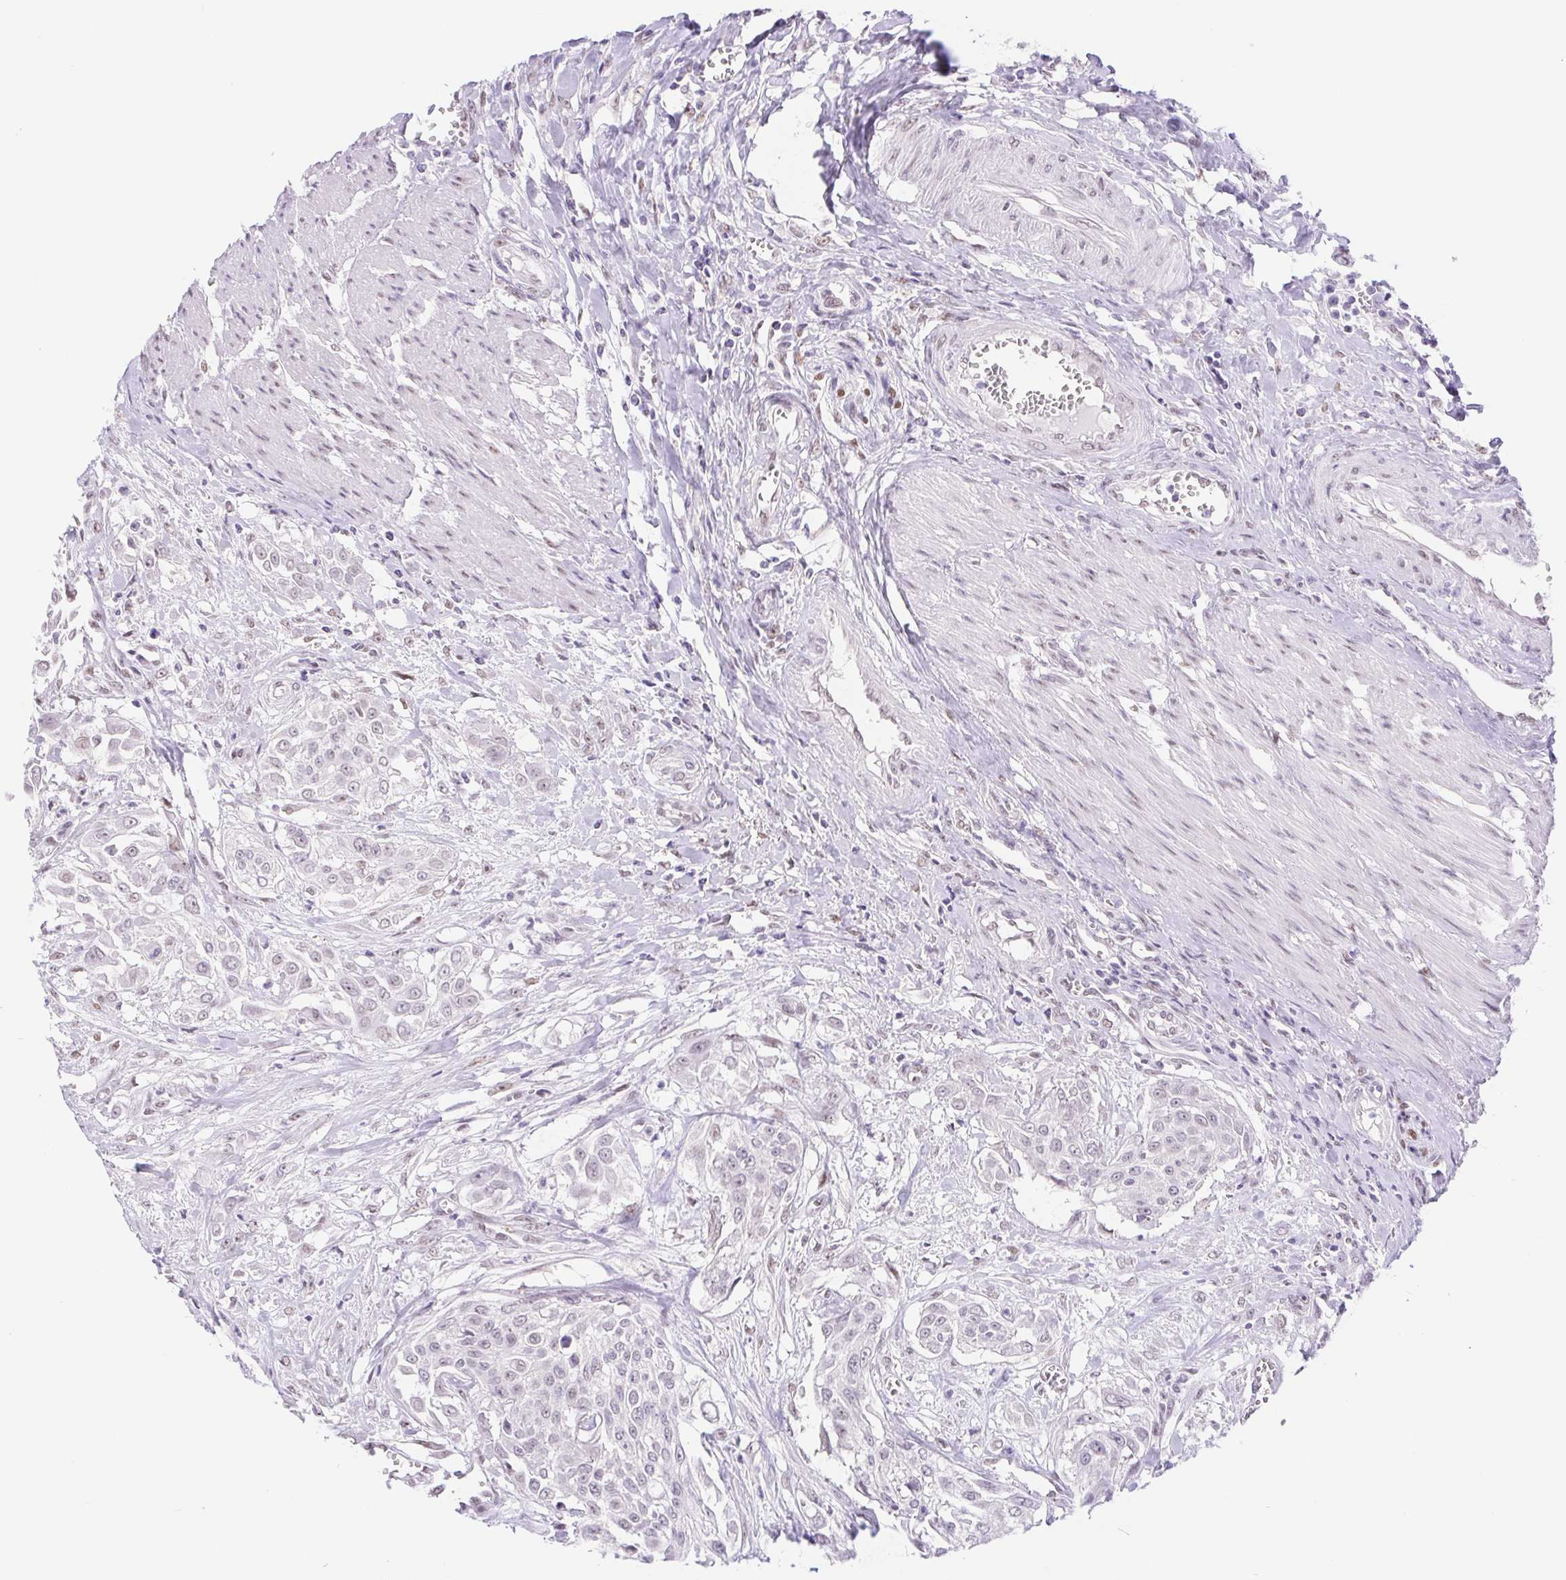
{"staining": {"intensity": "weak", "quantity": "<25%", "location": "nuclear"}, "tissue": "urothelial cancer", "cell_type": "Tumor cells", "image_type": "cancer", "snomed": [{"axis": "morphology", "description": "Urothelial carcinoma, High grade"}, {"axis": "topography", "description": "Urinary bladder"}], "caption": "DAB (3,3'-diaminobenzidine) immunohistochemical staining of human urothelial cancer exhibits no significant positivity in tumor cells. Nuclei are stained in blue.", "gene": "CAND1", "patient": {"sex": "male", "age": 57}}